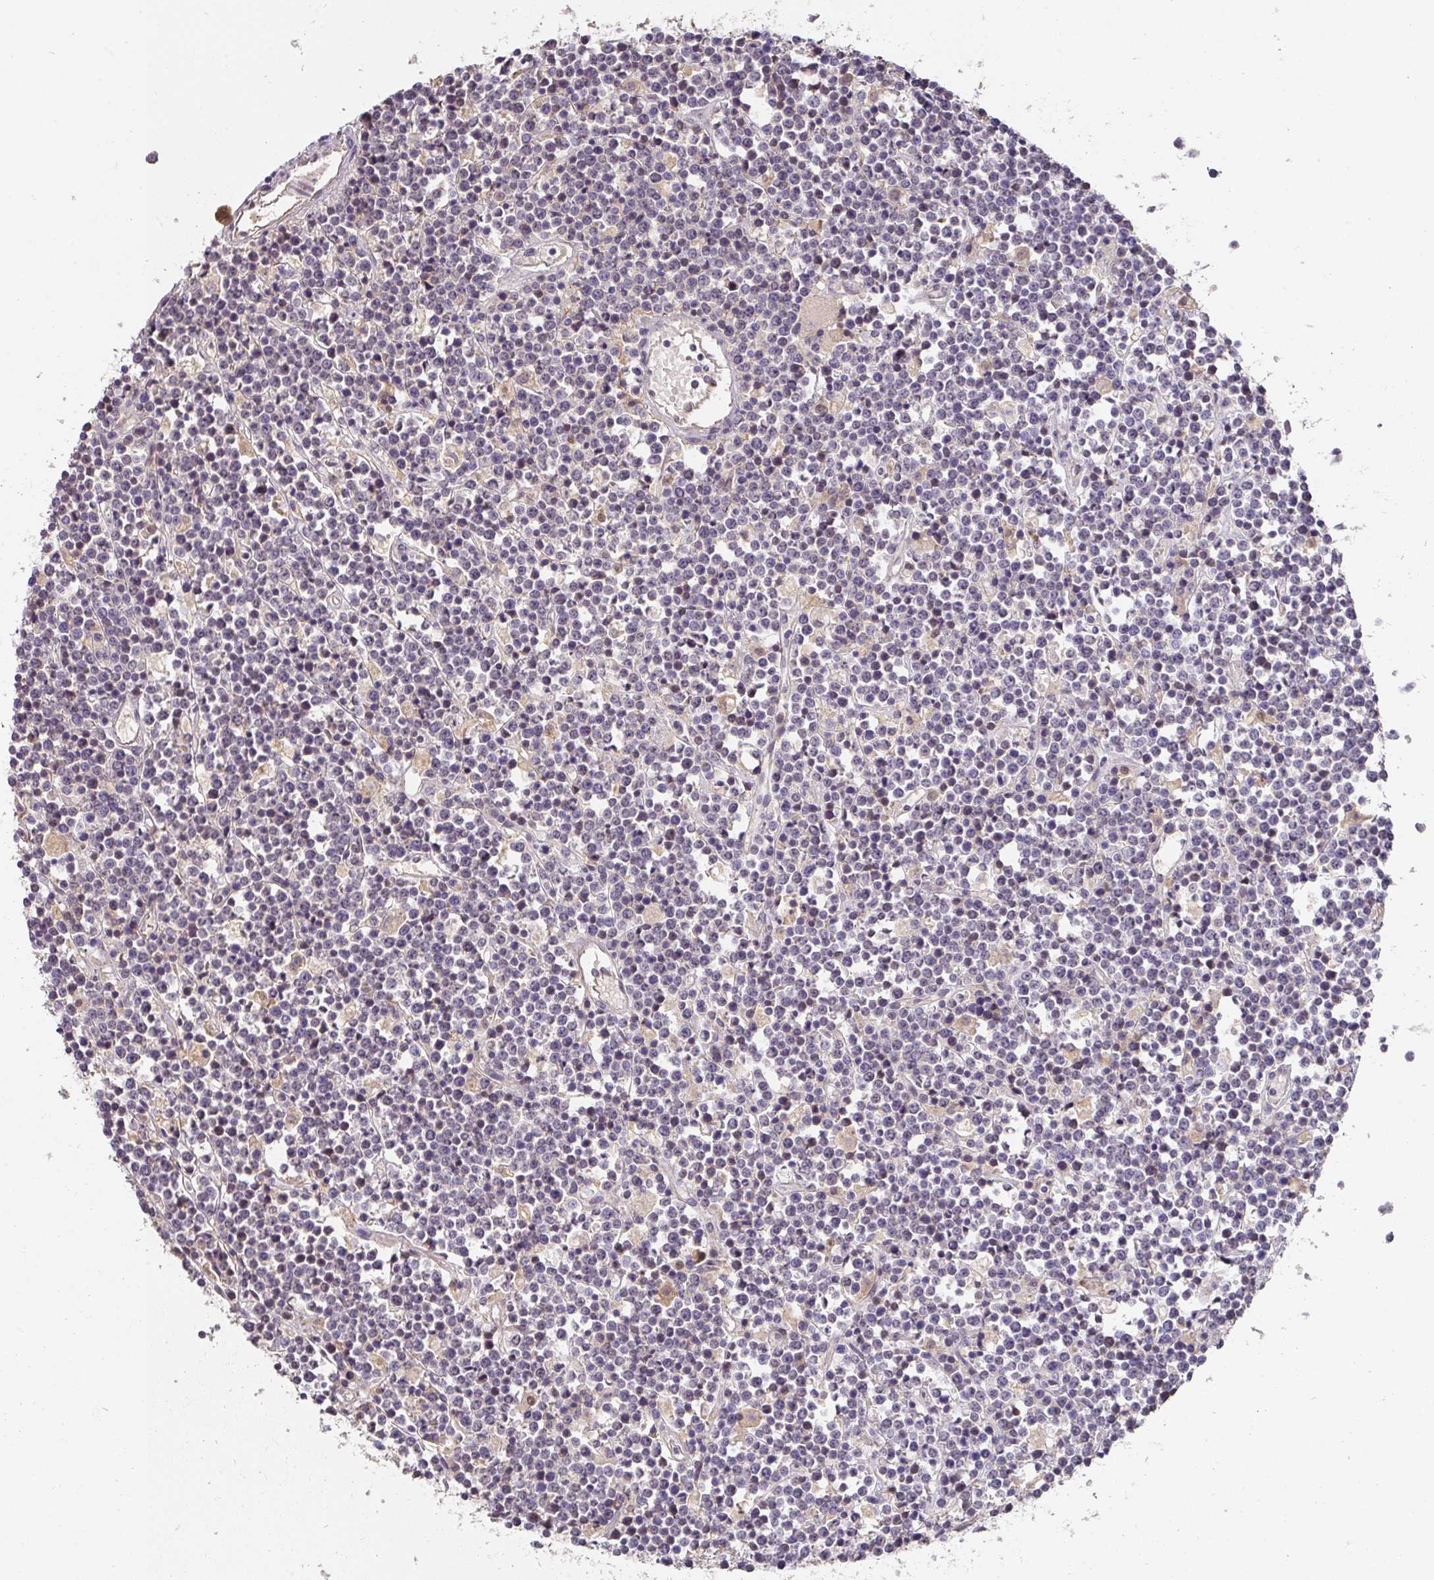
{"staining": {"intensity": "negative", "quantity": "none", "location": "none"}, "tissue": "lymphoma", "cell_type": "Tumor cells", "image_type": "cancer", "snomed": [{"axis": "morphology", "description": "Malignant lymphoma, non-Hodgkin's type, High grade"}, {"axis": "topography", "description": "Ovary"}], "caption": "IHC of human lymphoma shows no expression in tumor cells.", "gene": "FOXN4", "patient": {"sex": "female", "age": 56}}